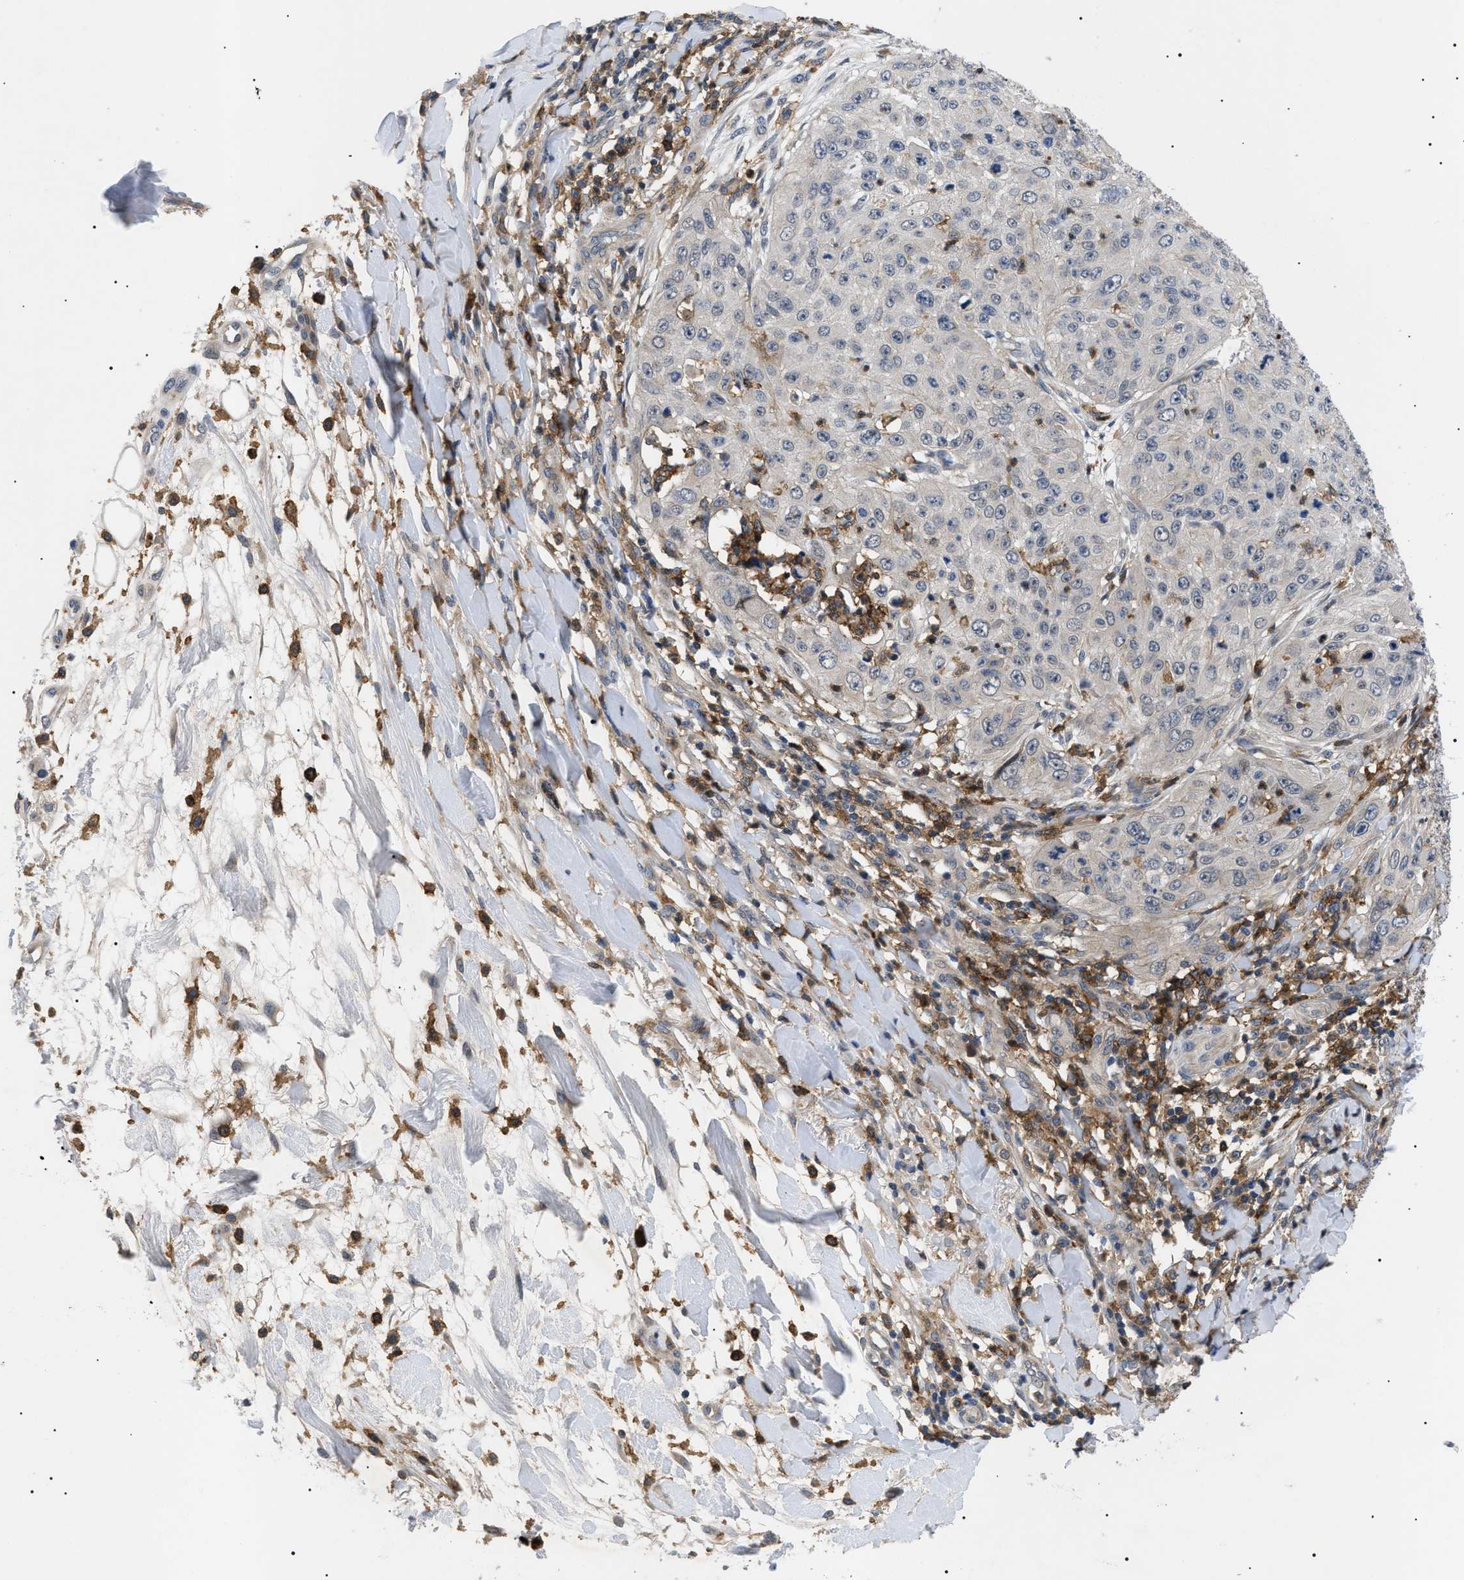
{"staining": {"intensity": "negative", "quantity": "none", "location": "none"}, "tissue": "skin cancer", "cell_type": "Tumor cells", "image_type": "cancer", "snomed": [{"axis": "morphology", "description": "Squamous cell carcinoma, NOS"}, {"axis": "topography", "description": "Skin"}], "caption": "There is no significant expression in tumor cells of skin cancer. Brightfield microscopy of immunohistochemistry (IHC) stained with DAB (brown) and hematoxylin (blue), captured at high magnification.", "gene": "CD300A", "patient": {"sex": "female", "age": 80}}